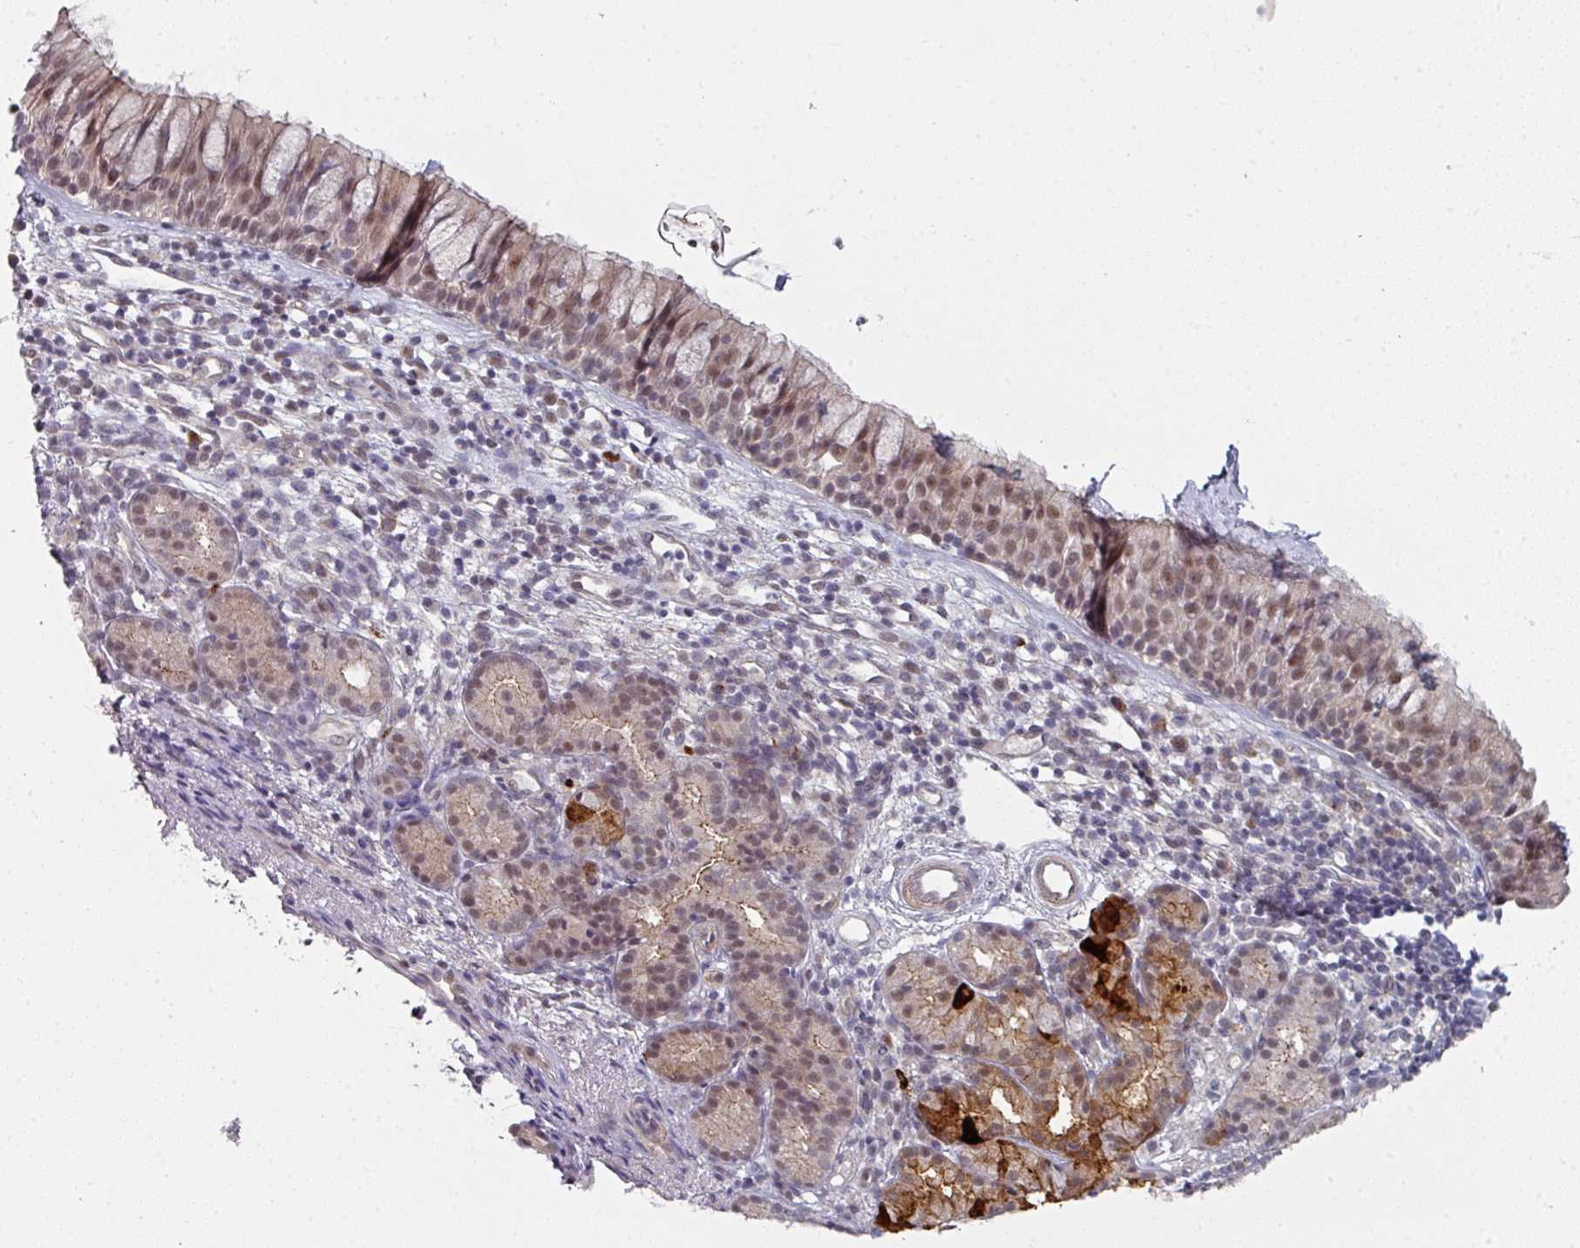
{"staining": {"intensity": "weak", "quantity": ">75%", "location": "nuclear"}, "tissue": "nasopharynx", "cell_type": "Respiratory epithelial cells", "image_type": "normal", "snomed": [{"axis": "morphology", "description": "Normal tissue, NOS"}, {"axis": "topography", "description": "Nasopharynx"}], "caption": "Protein expression analysis of benign nasopharynx demonstrates weak nuclear expression in about >75% of respiratory epithelial cells.", "gene": "TMCC1", "patient": {"sex": "female", "age": 62}}